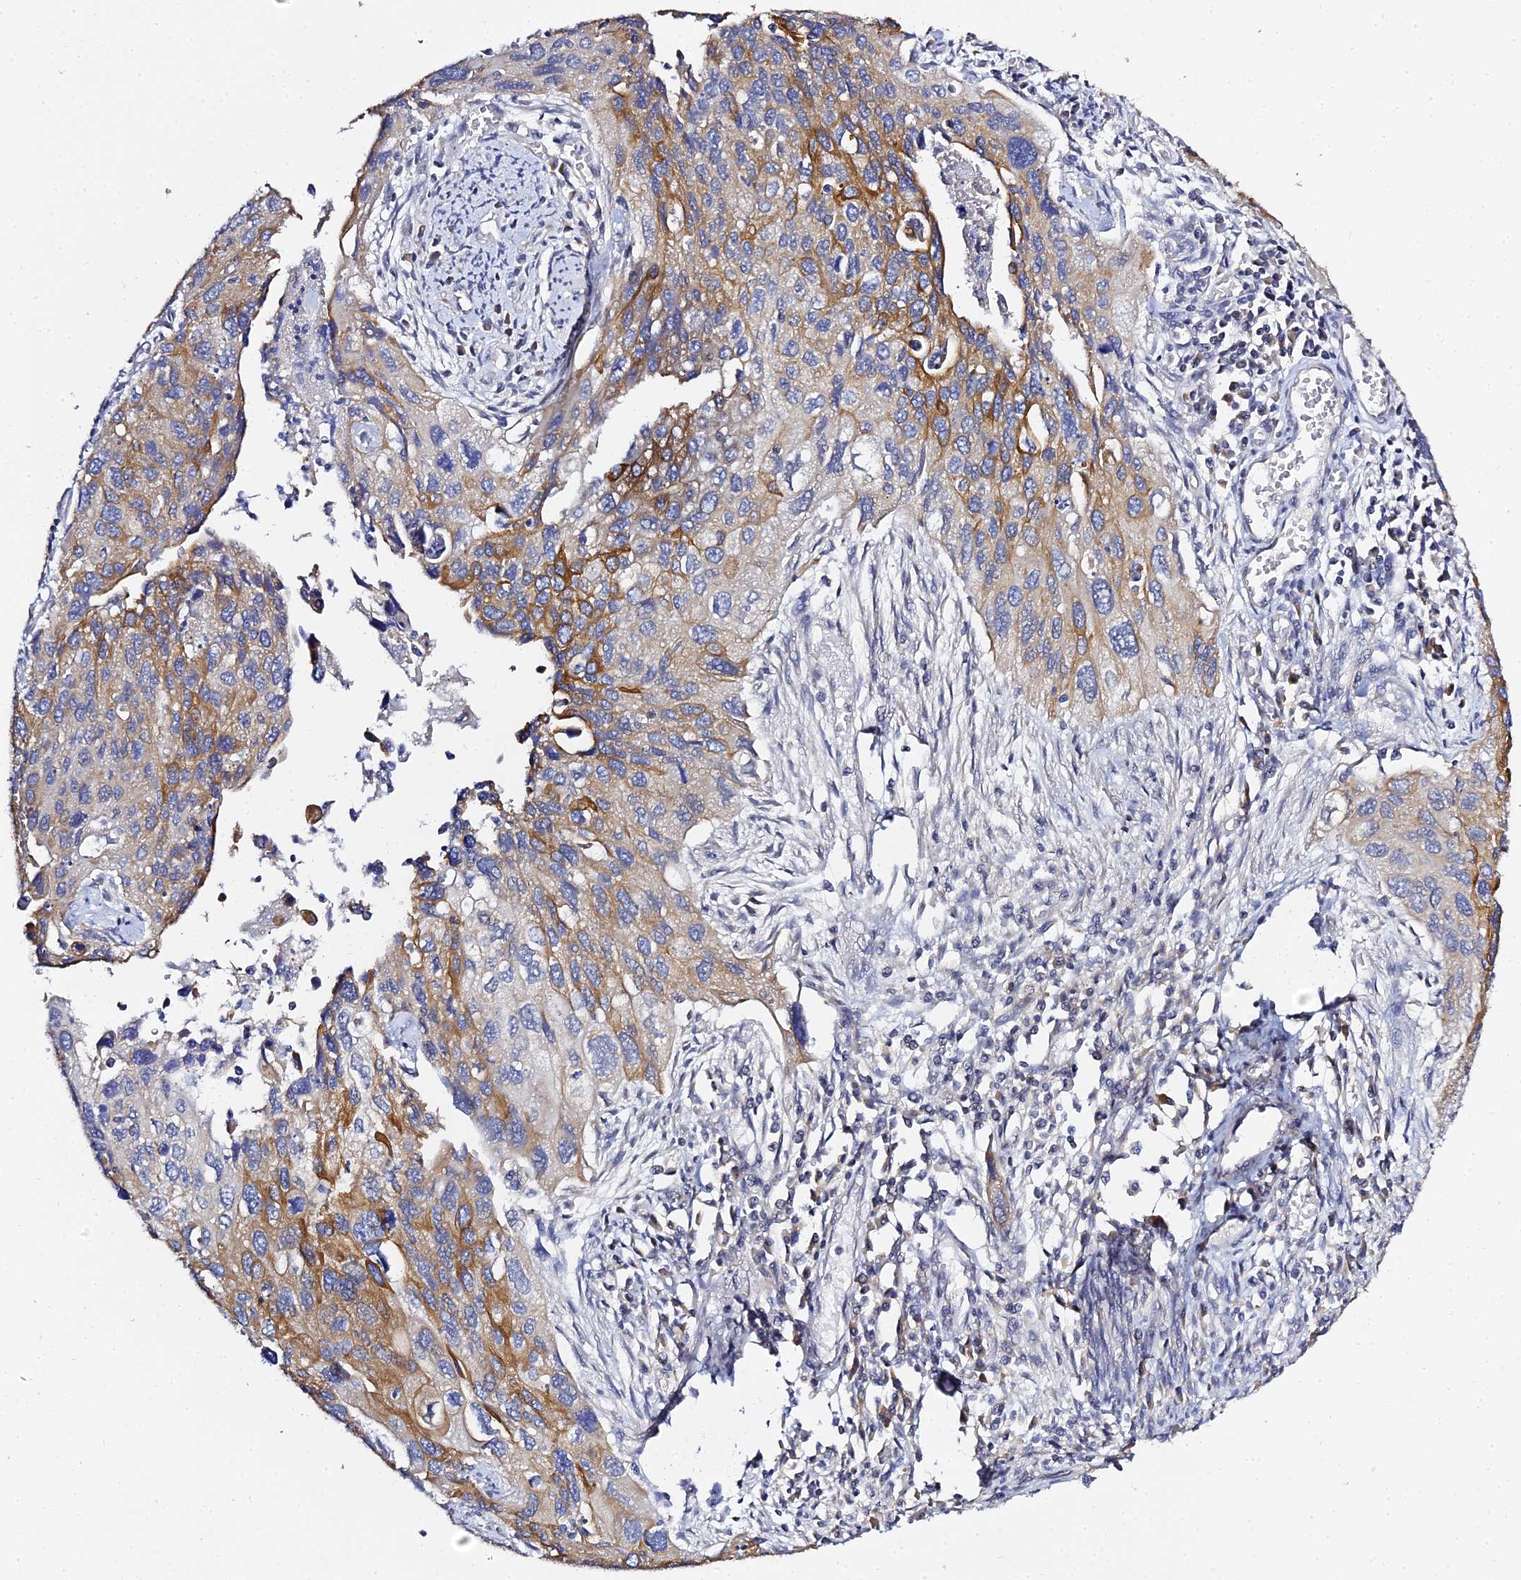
{"staining": {"intensity": "moderate", "quantity": "25%-75%", "location": "cytoplasmic/membranous"}, "tissue": "cervical cancer", "cell_type": "Tumor cells", "image_type": "cancer", "snomed": [{"axis": "morphology", "description": "Squamous cell carcinoma, NOS"}, {"axis": "topography", "description": "Cervix"}], "caption": "Protein expression analysis of cervical cancer (squamous cell carcinoma) demonstrates moderate cytoplasmic/membranous positivity in about 25%-75% of tumor cells.", "gene": "ZXDA", "patient": {"sex": "female", "age": 55}}